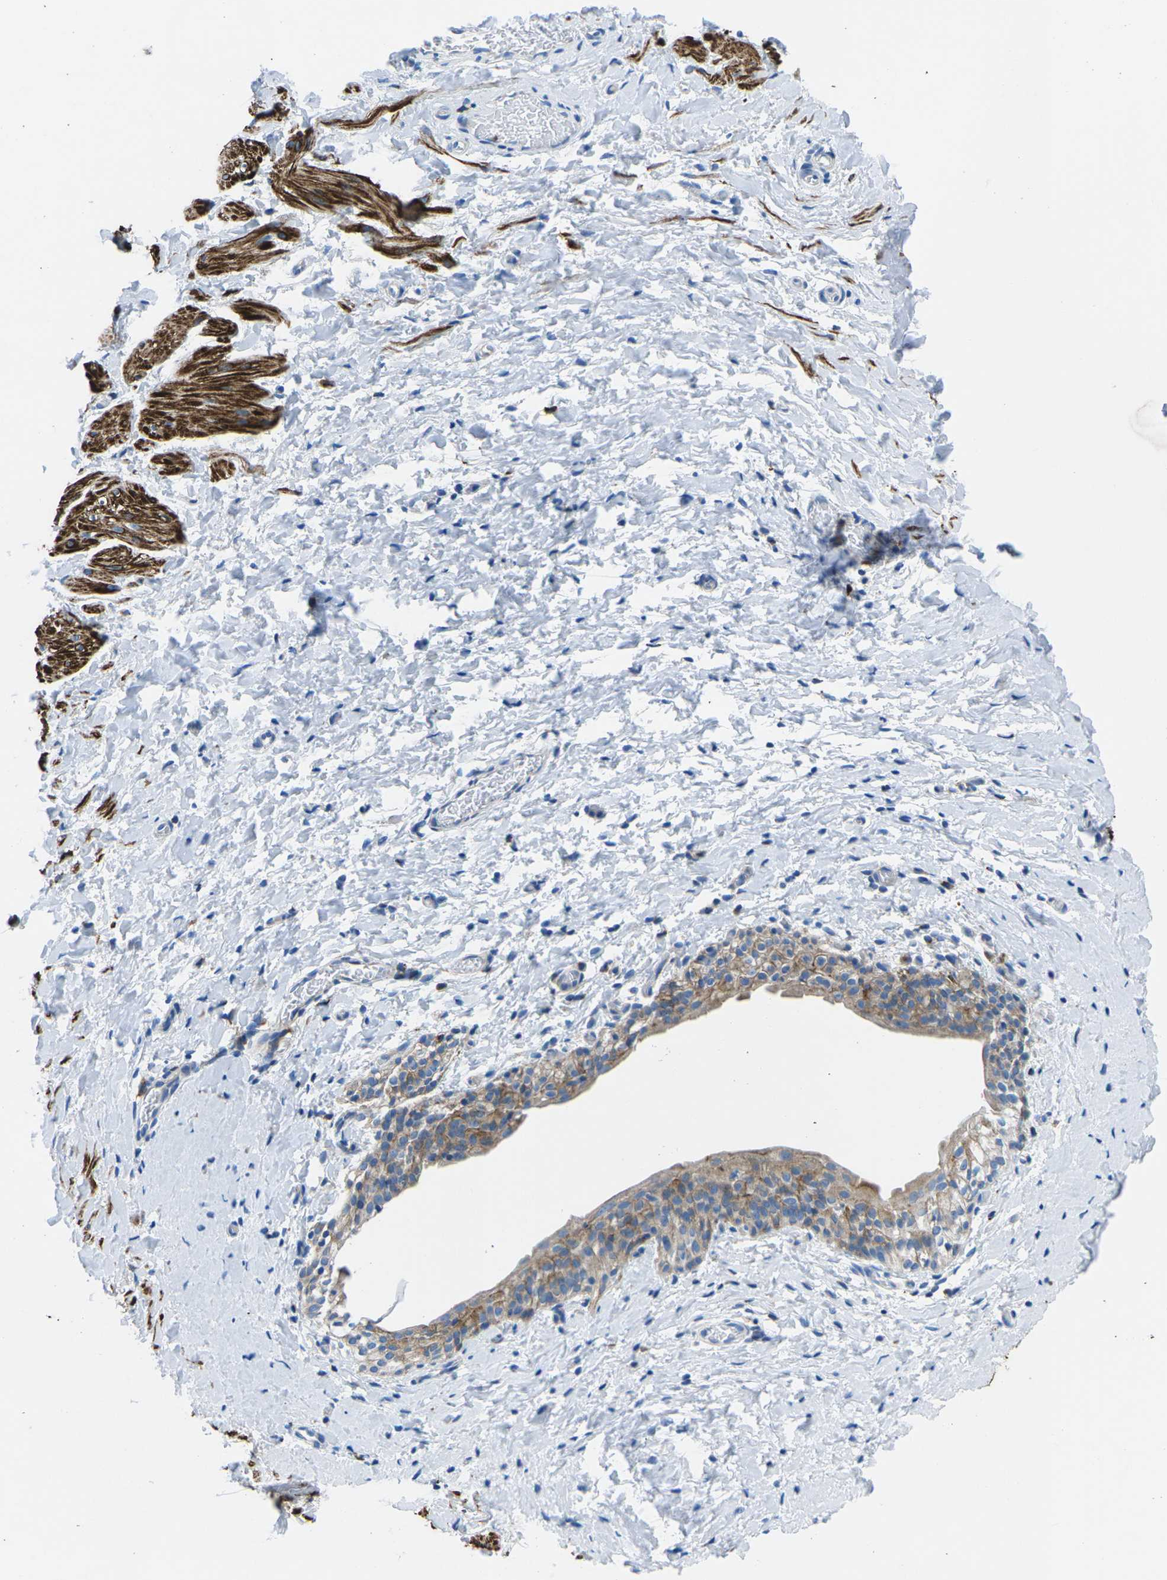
{"staining": {"intensity": "moderate", "quantity": ">75%", "location": "cytoplasmic/membranous"}, "tissue": "smooth muscle", "cell_type": "Smooth muscle cells", "image_type": "normal", "snomed": [{"axis": "morphology", "description": "Normal tissue, NOS"}, {"axis": "topography", "description": "Smooth muscle"}], "caption": "Smooth muscle cells reveal medium levels of moderate cytoplasmic/membranous expression in about >75% of cells in normal human smooth muscle.", "gene": "MC4R", "patient": {"sex": "male", "age": 16}}